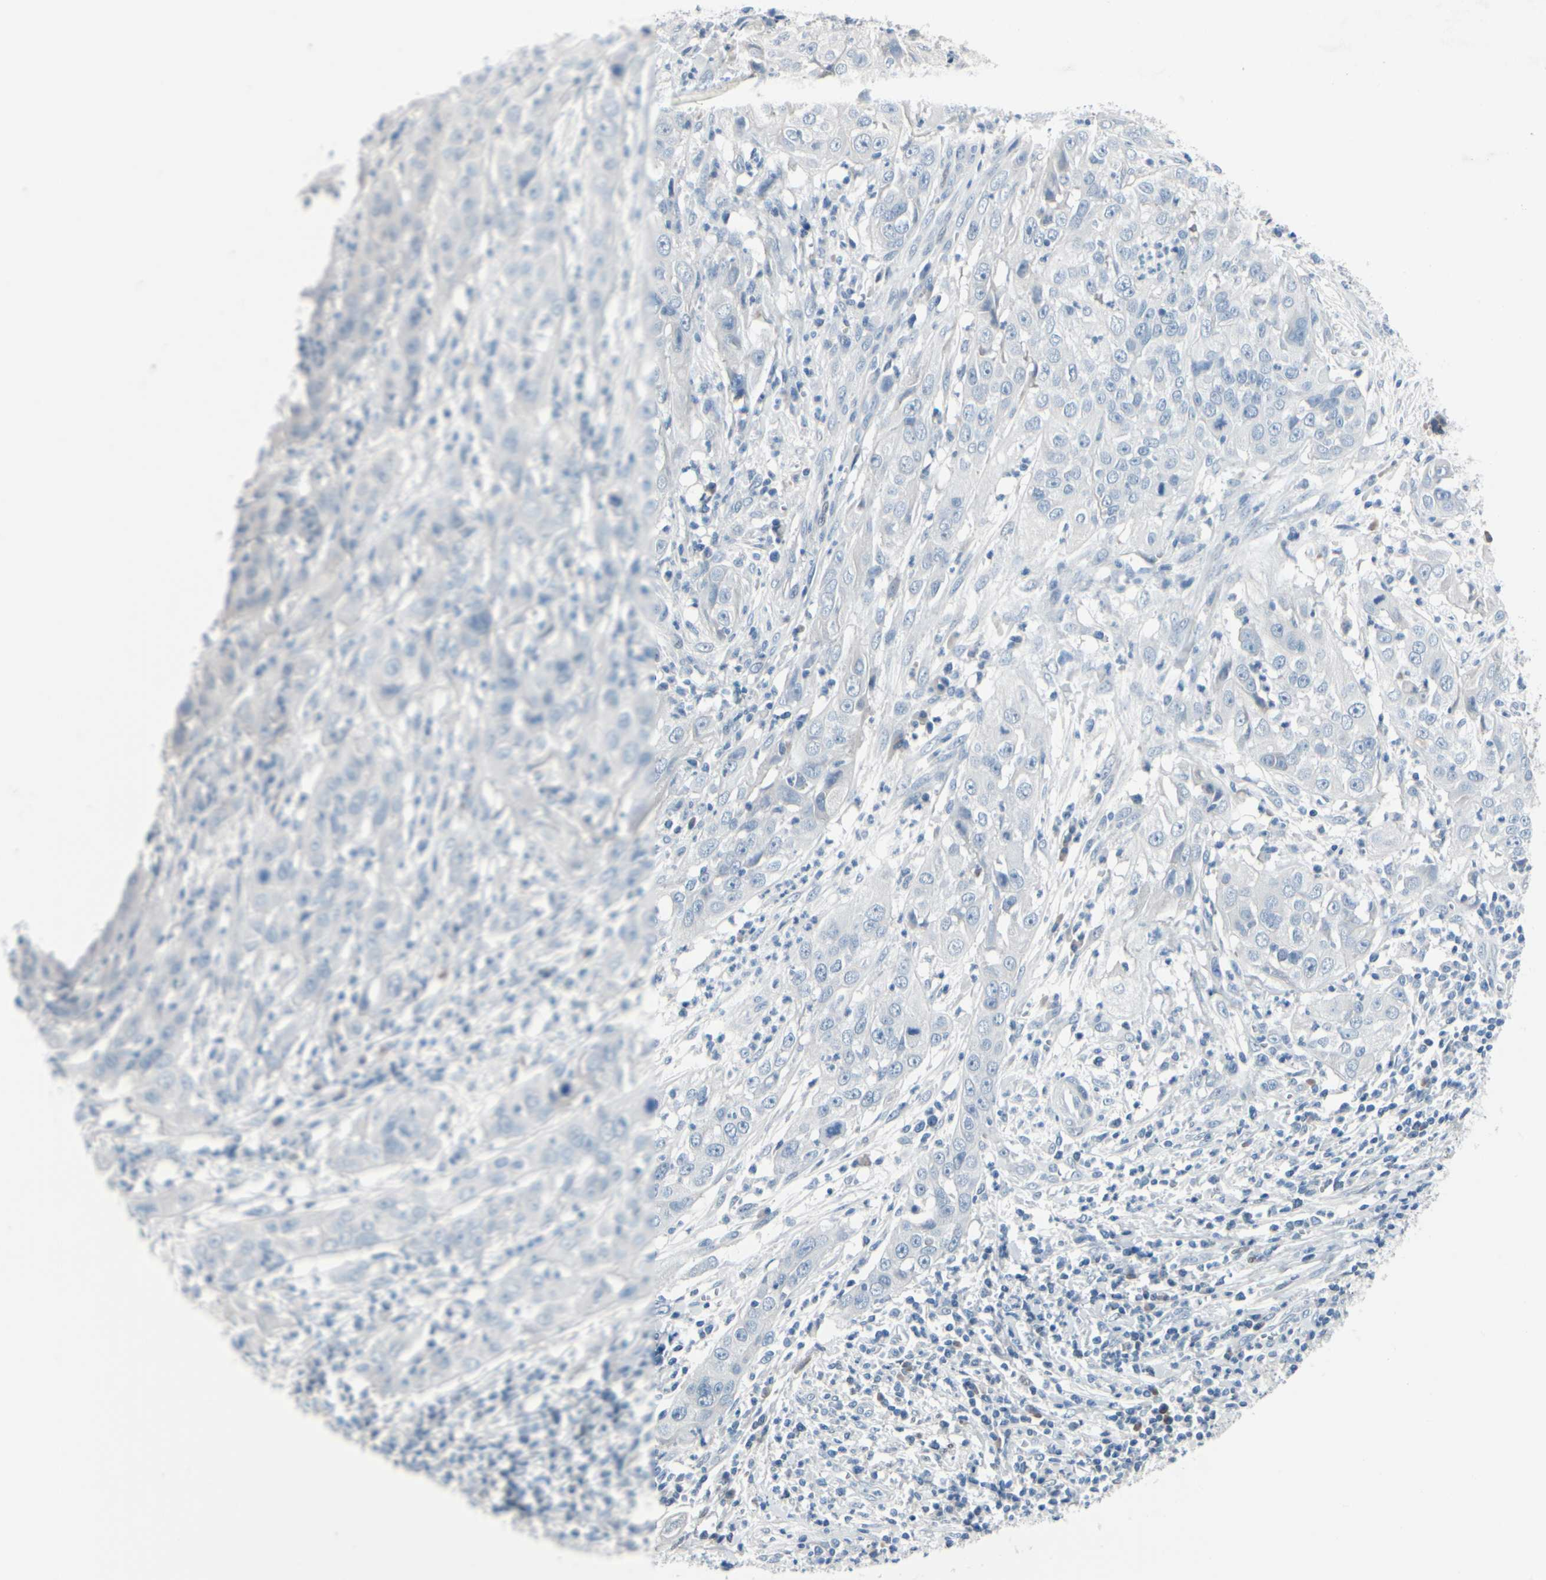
{"staining": {"intensity": "negative", "quantity": "none", "location": "none"}, "tissue": "cervical cancer", "cell_type": "Tumor cells", "image_type": "cancer", "snomed": [{"axis": "morphology", "description": "Squamous cell carcinoma, NOS"}, {"axis": "topography", "description": "Cervix"}], "caption": "A high-resolution histopathology image shows IHC staining of cervical cancer, which displays no significant staining in tumor cells.", "gene": "PGR", "patient": {"sex": "female", "age": 32}}